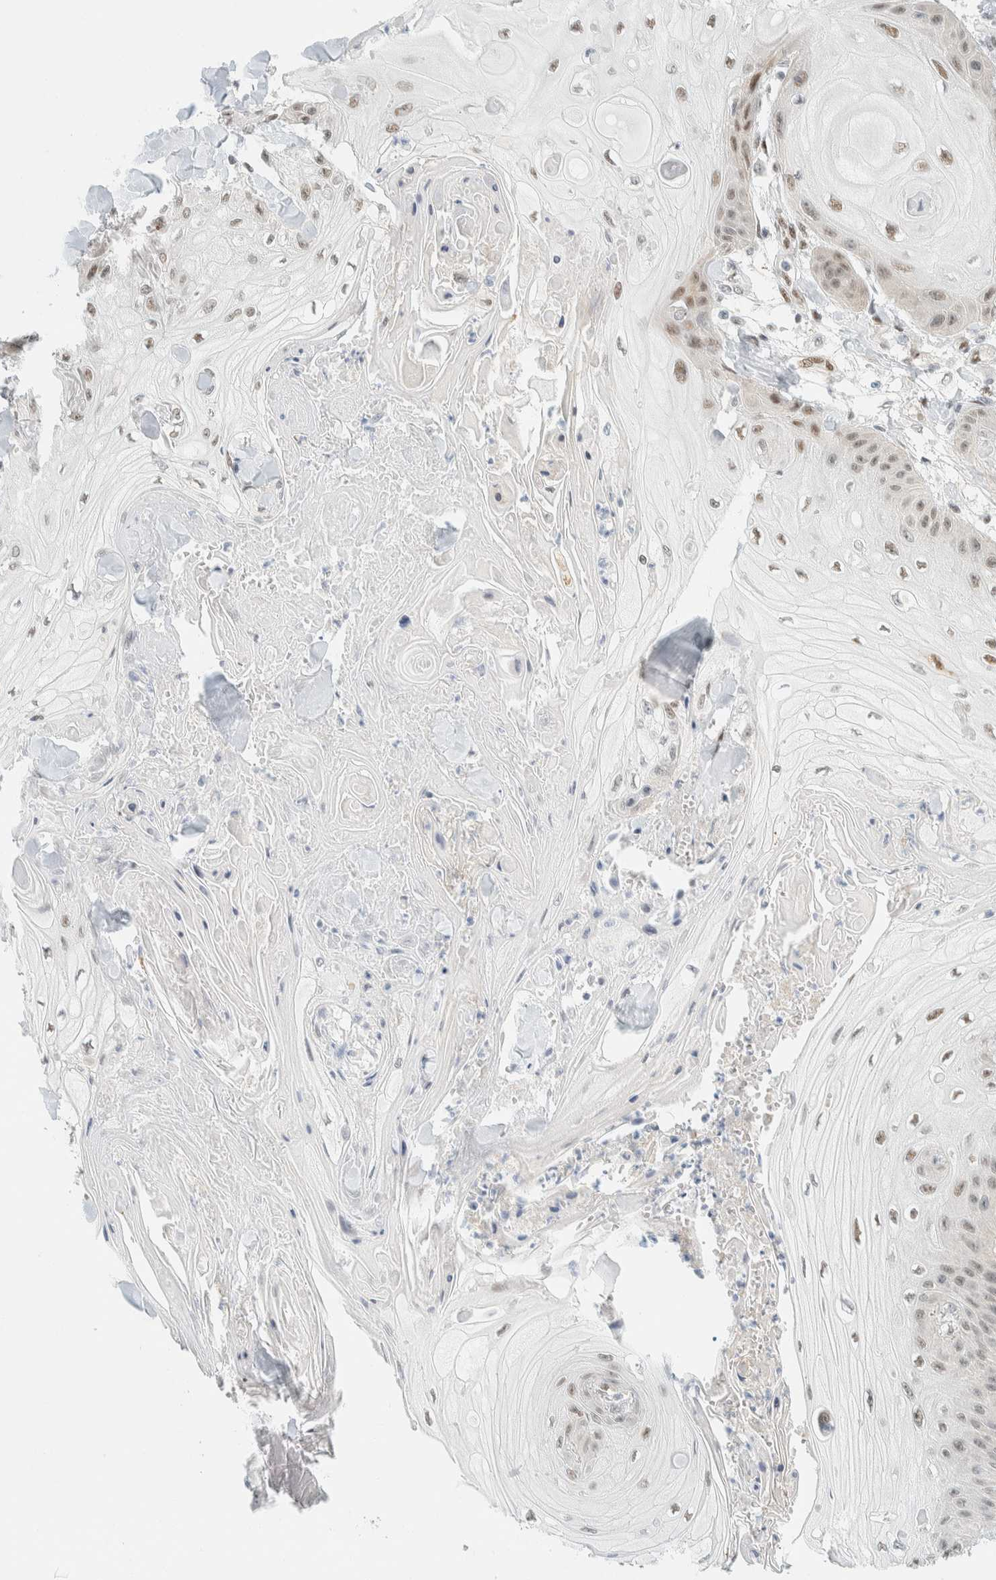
{"staining": {"intensity": "moderate", "quantity": "<25%", "location": "nuclear"}, "tissue": "skin cancer", "cell_type": "Tumor cells", "image_type": "cancer", "snomed": [{"axis": "morphology", "description": "Squamous cell carcinoma, NOS"}, {"axis": "topography", "description": "Skin"}], "caption": "A brown stain highlights moderate nuclear positivity of a protein in skin squamous cell carcinoma tumor cells.", "gene": "ZNF683", "patient": {"sex": "male", "age": 74}}